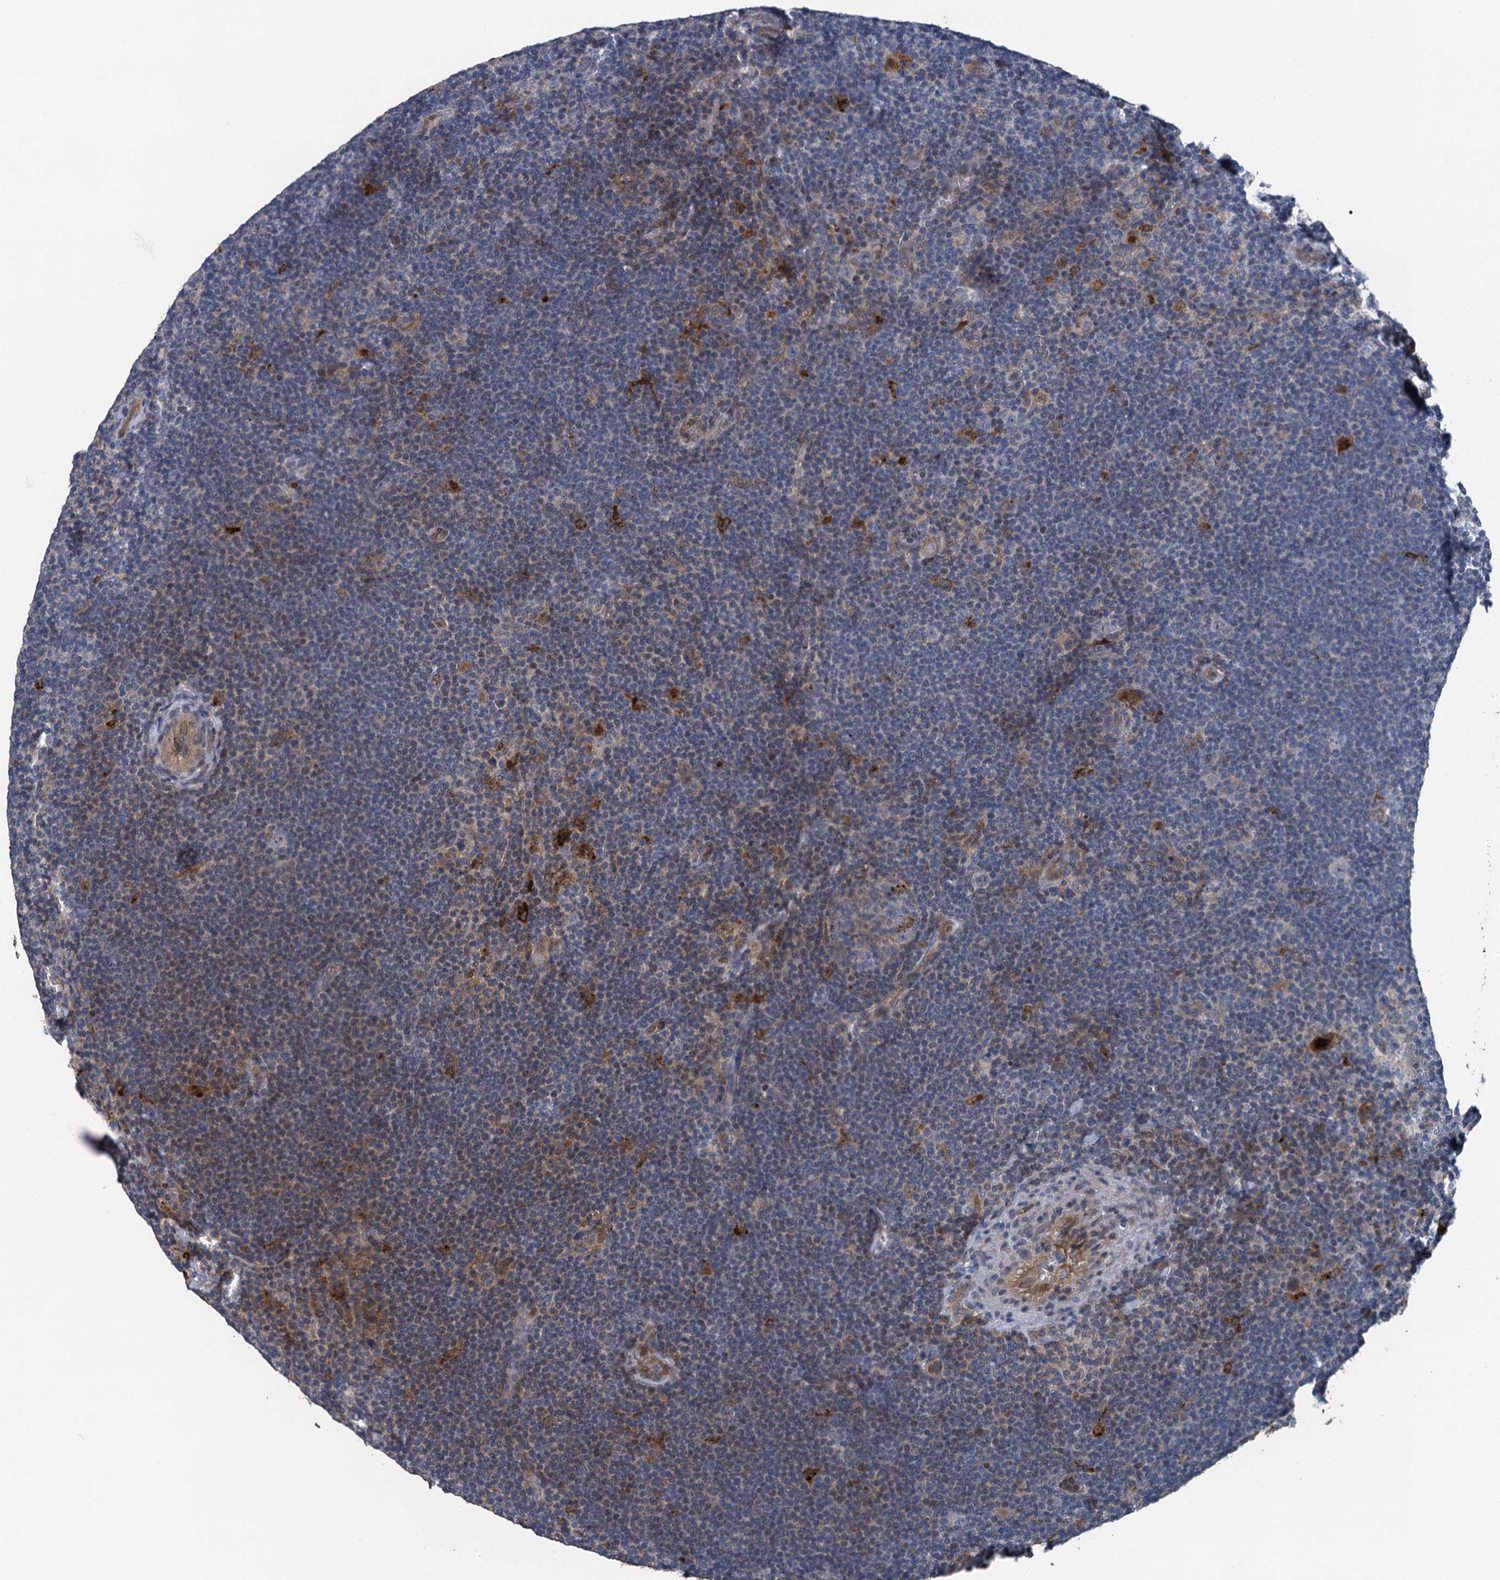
{"staining": {"intensity": "moderate", "quantity": "<25%", "location": "cytoplasmic/membranous"}, "tissue": "lymphoma", "cell_type": "Tumor cells", "image_type": "cancer", "snomed": [{"axis": "morphology", "description": "Hodgkin's disease, NOS"}, {"axis": "topography", "description": "Lymph node"}], "caption": "Hodgkin's disease stained for a protein shows moderate cytoplasmic/membranous positivity in tumor cells. The staining was performed using DAB to visualize the protein expression in brown, while the nuclei were stained in blue with hematoxylin (Magnification: 20x).", "gene": "AGRN", "patient": {"sex": "female", "age": 57}}